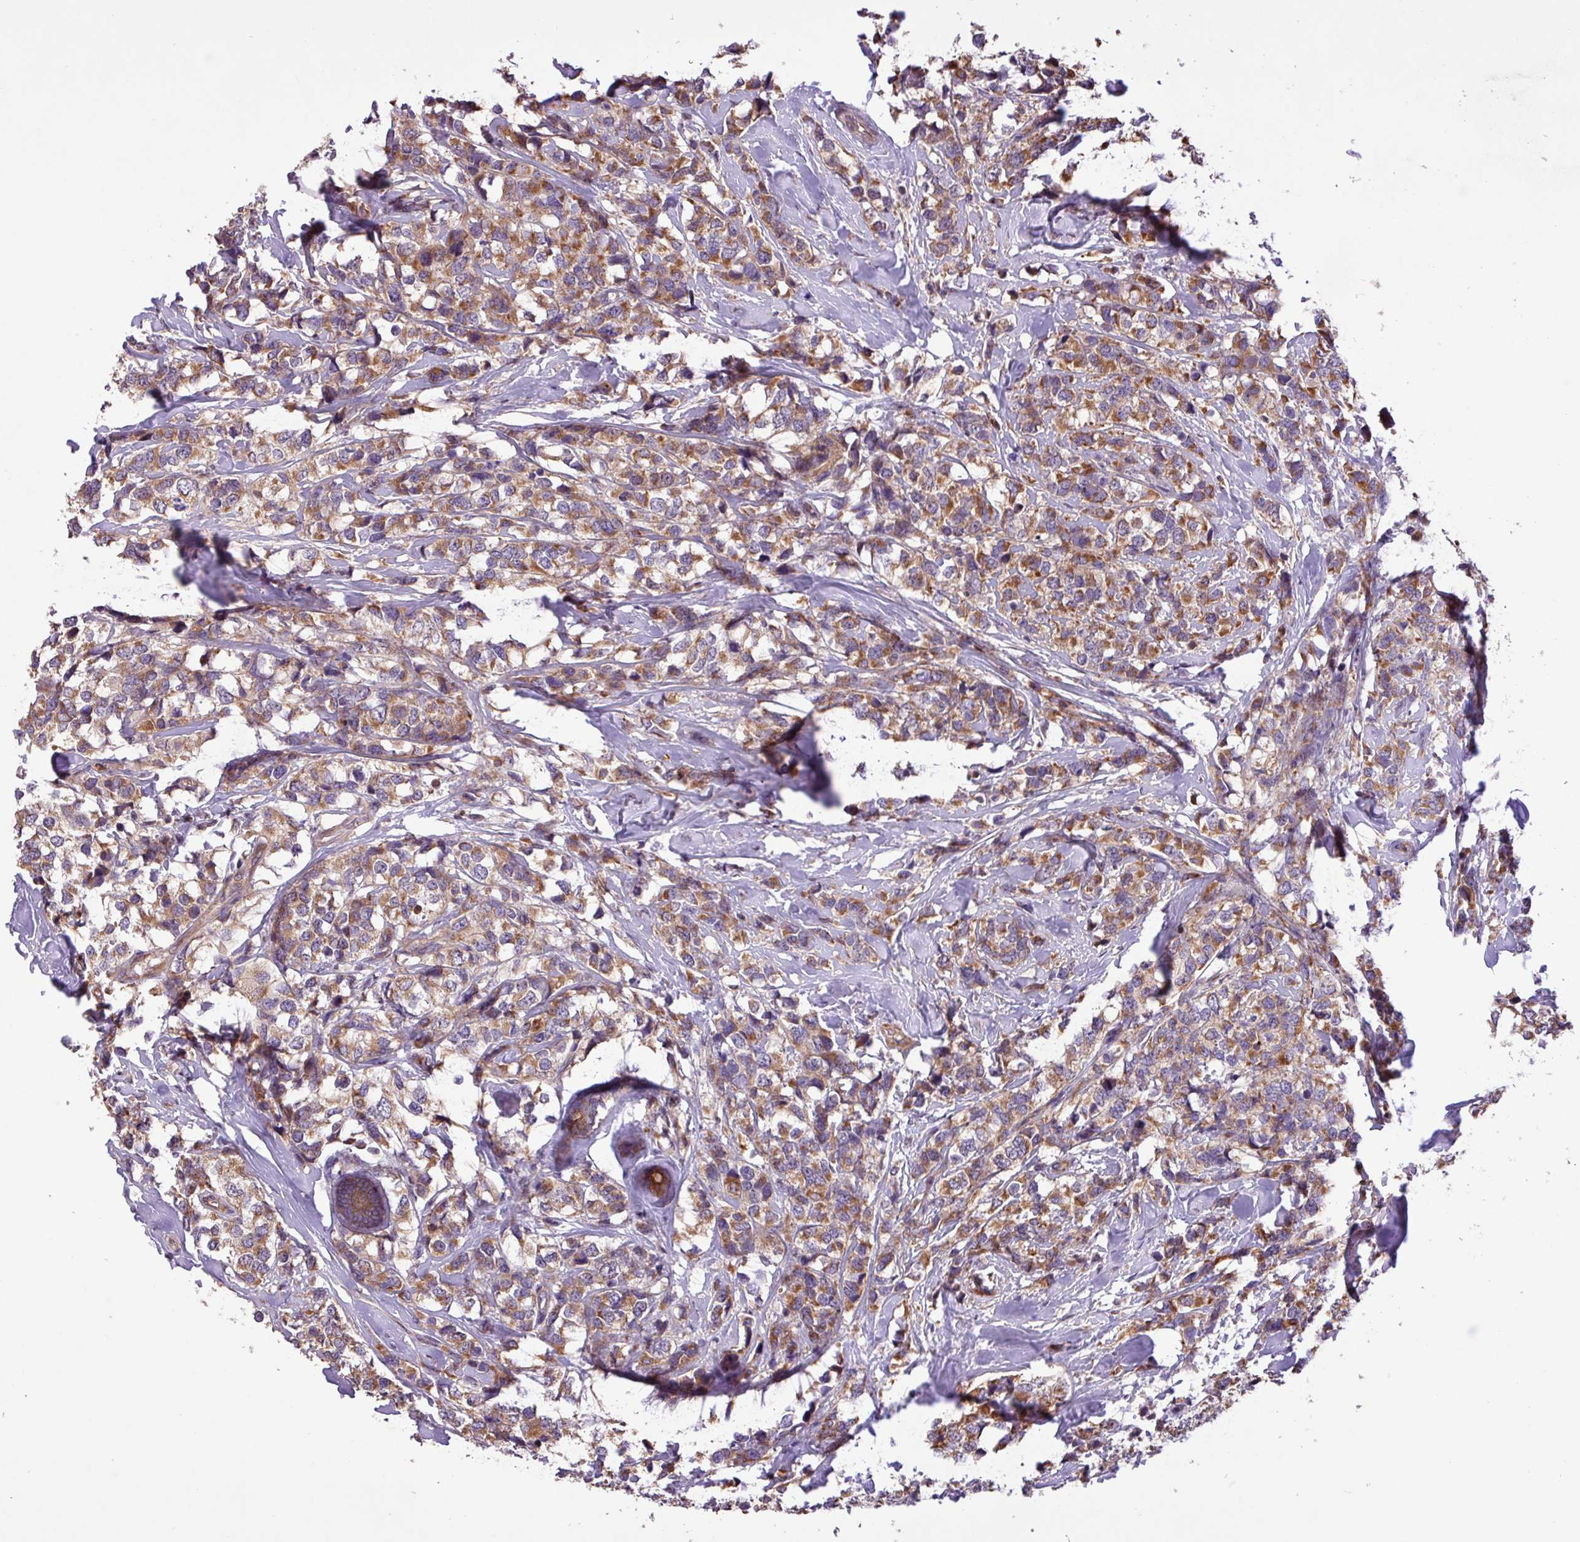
{"staining": {"intensity": "moderate", "quantity": ">75%", "location": "cytoplasmic/membranous"}, "tissue": "breast cancer", "cell_type": "Tumor cells", "image_type": "cancer", "snomed": [{"axis": "morphology", "description": "Lobular carcinoma"}, {"axis": "topography", "description": "Breast"}], "caption": "A brown stain shows moderate cytoplasmic/membranous staining of a protein in breast lobular carcinoma tumor cells.", "gene": "TIMM10B", "patient": {"sex": "female", "age": 59}}